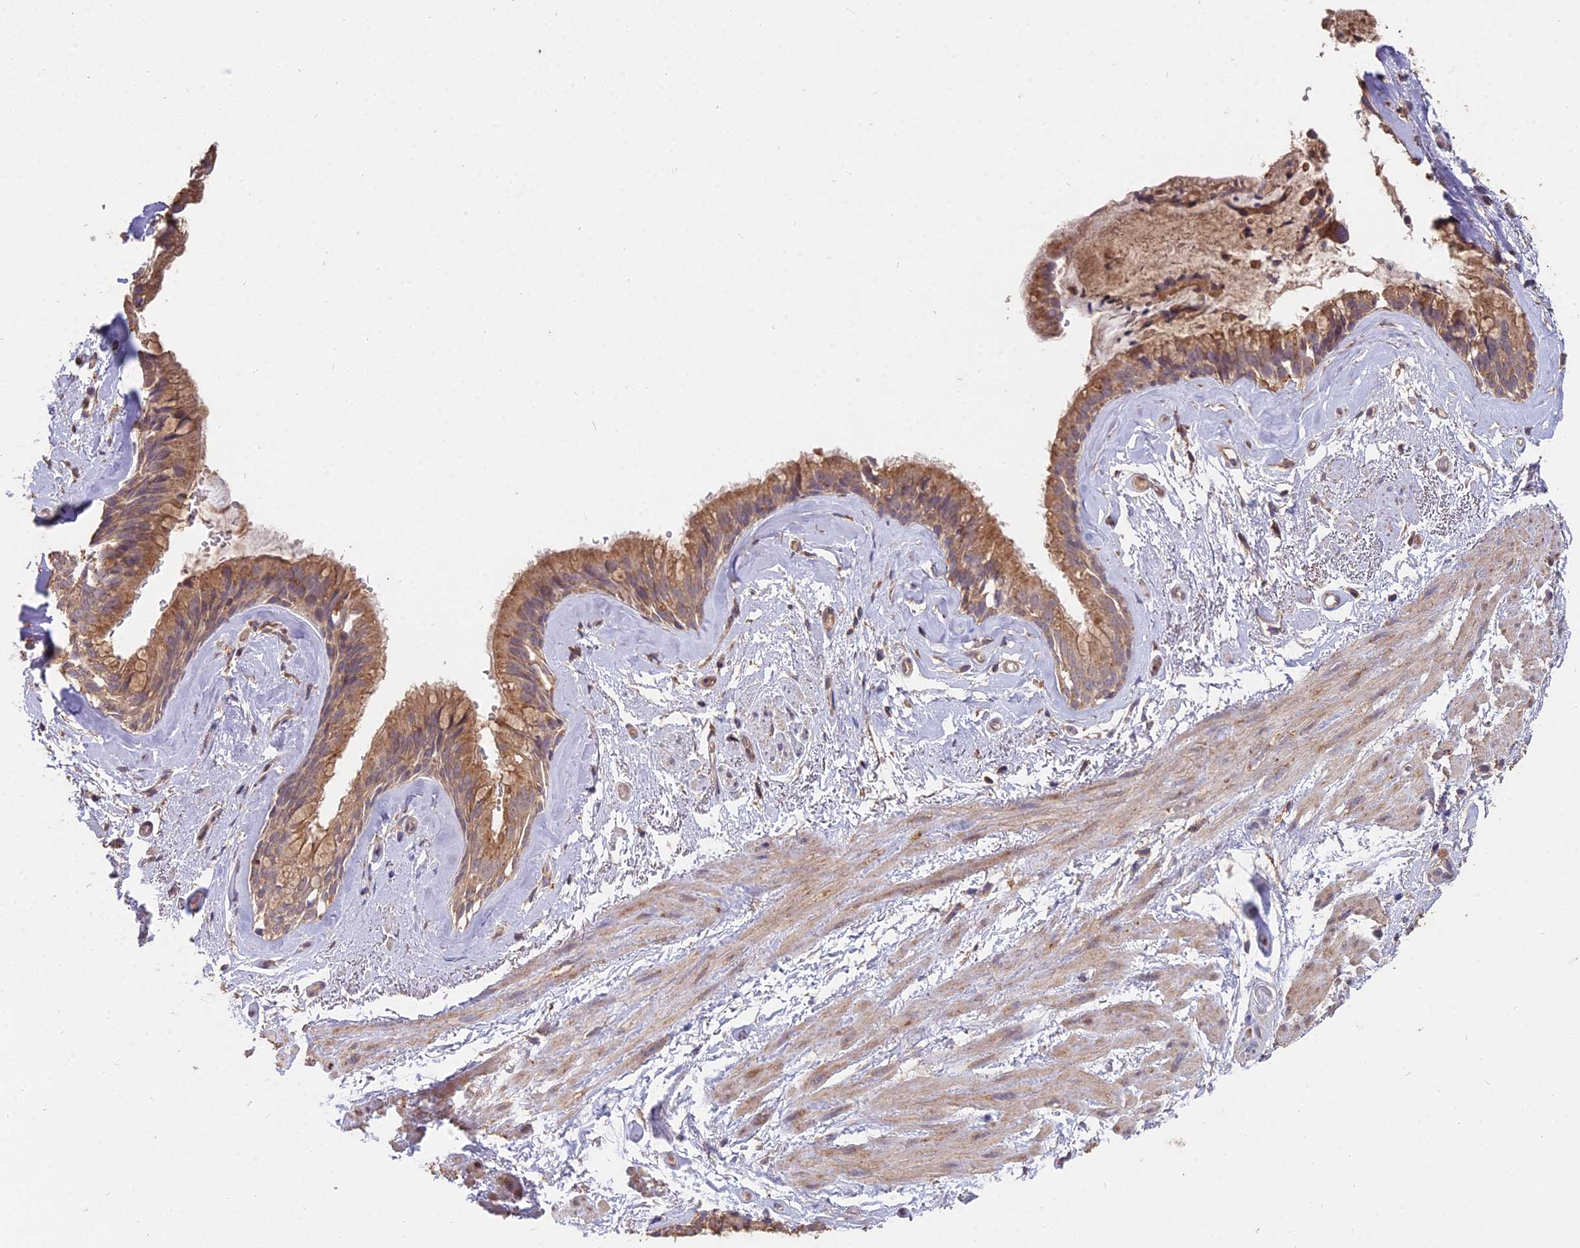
{"staining": {"intensity": "moderate", "quantity": ">75%", "location": "cytoplasmic/membranous"}, "tissue": "bronchus", "cell_type": "Respiratory epithelial cells", "image_type": "normal", "snomed": [{"axis": "morphology", "description": "Normal tissue, NOS"}, {"axis": "topography", "description": "Cartilage tissue"}, {"axis": "topography", "description": "Bronchus"}], "caption": "A brown stain shows moderate cytoplasmic/membranous staining of a protein in respiratory epithelial cells of normal human bronchus.", "gene": "CEMIP2", "patient": {"sex": "female", "age": 66}}